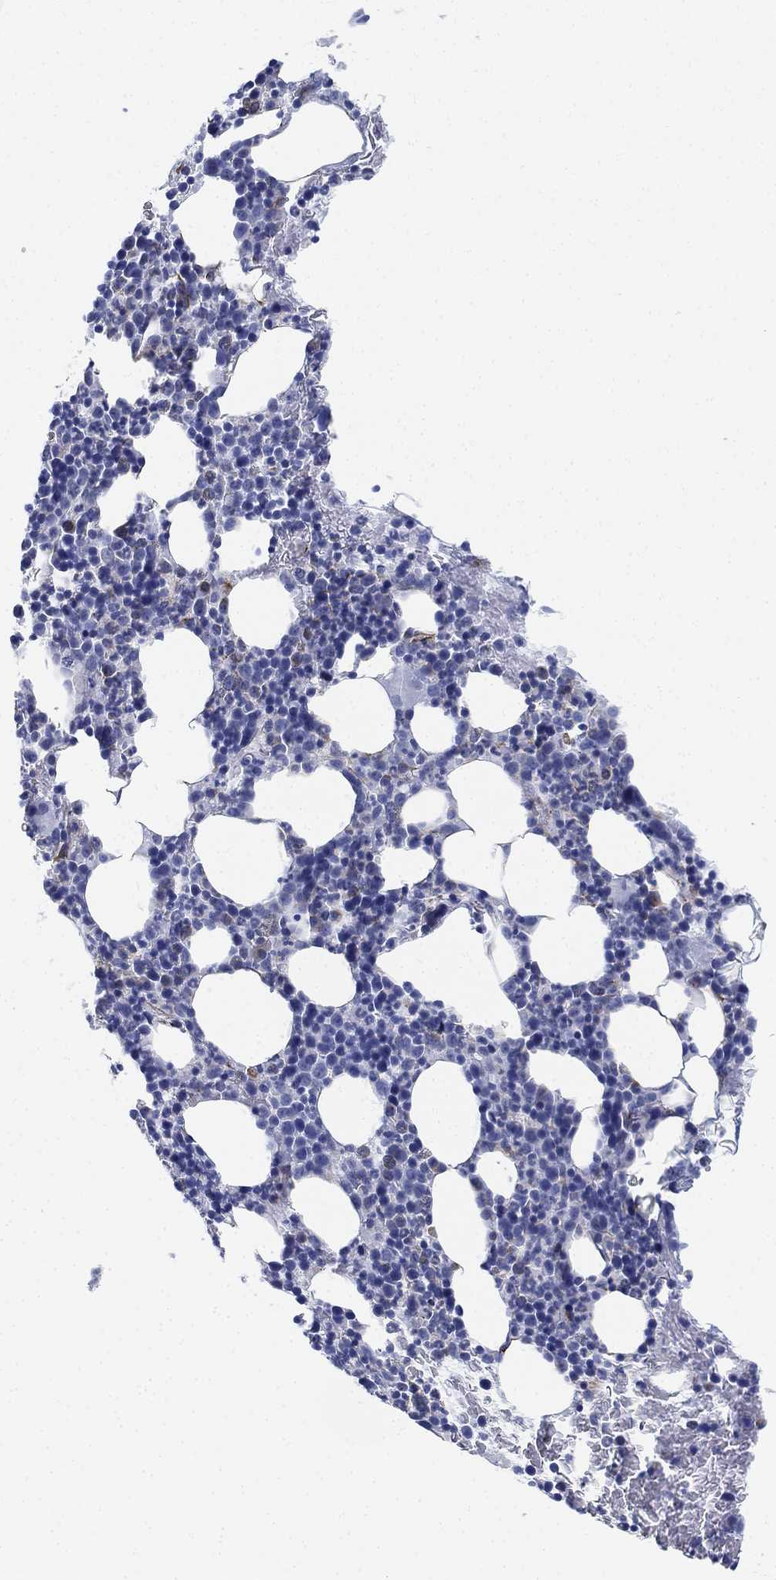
{"staining": {"intensity": "negative", "quantity": "none", "location": "none"}, "tissue": "bone marrow", "cell_type": "Hematopoietic cells", "image_type": "normal", "snomed": [{"axis": "morphology", "description": "Normal tissue, NOS"}, {"axis": "topography", "description": "Bone marrow"}], "caption": "The immunohistochemistry (IHC) histopathology image has no significant positivity in hematopoietic cells of bone marrow. (DAB immunohistochemistry visualized using brightfield microscopy, high magnification).", "gene": "PSKH2", "patient": {"sex": "male", "age": 72}}